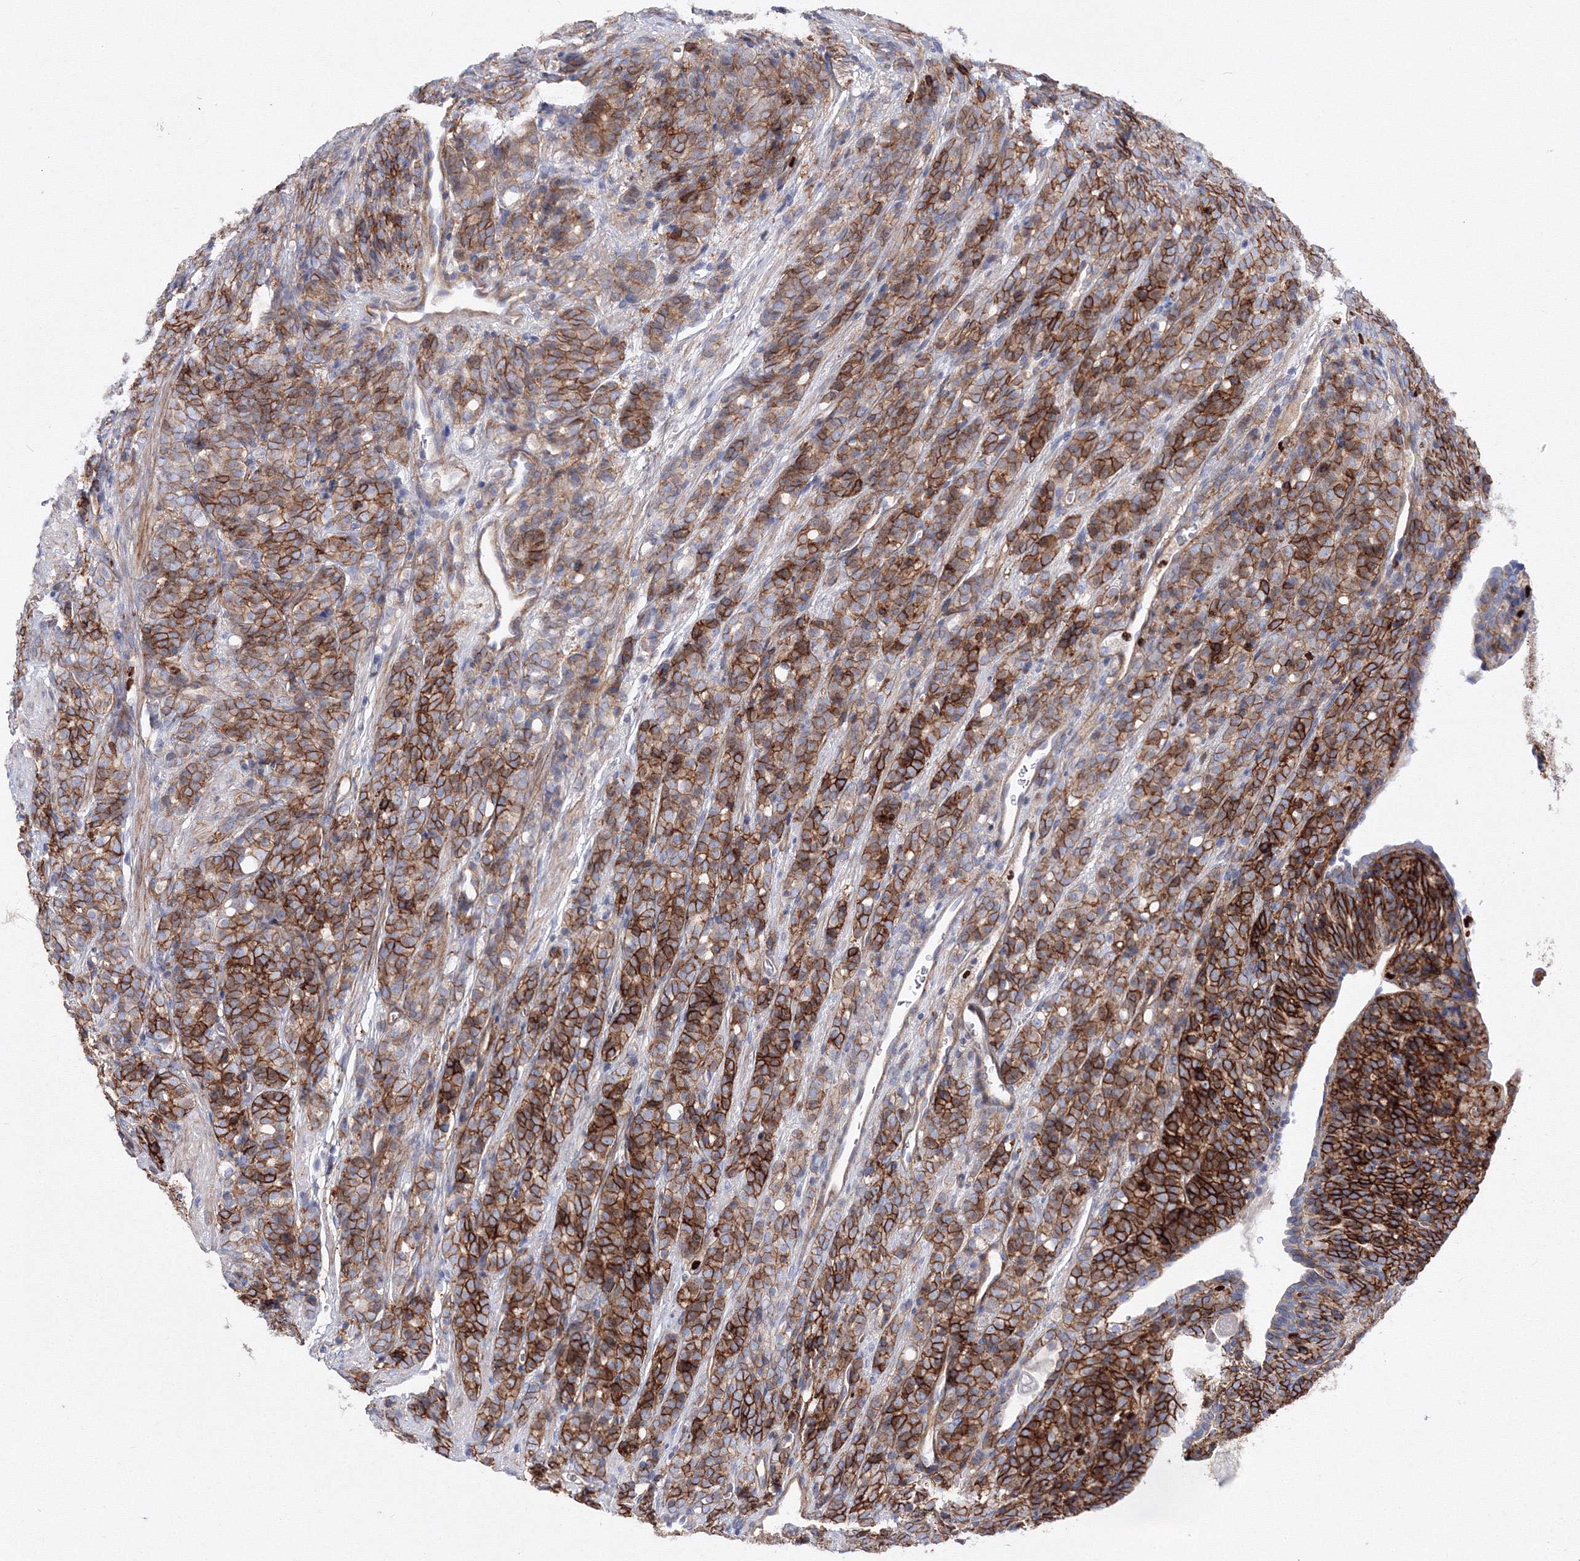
{"staining": {"intensity": "strong", "quantity": ">75%", "location": "cytoplasmic/membranous"}, "tissue": "prostate cancer", "cell_type": "Tumor cells", "image_type": "cancer", "snomed": [{"axis": "morphology", "description": "Adenocarcinoma, High grade"}, {"axis": "topography", "description": "Prostate"}], "caption": "A high amount of strong cytoplasmic/membranous staining is identified in about >75% of tumor cells in prostate adenocarcinoma (high-grade) tissue.", "gene": "C11orf52", "patient": {"sex": "male", "age": 62}}